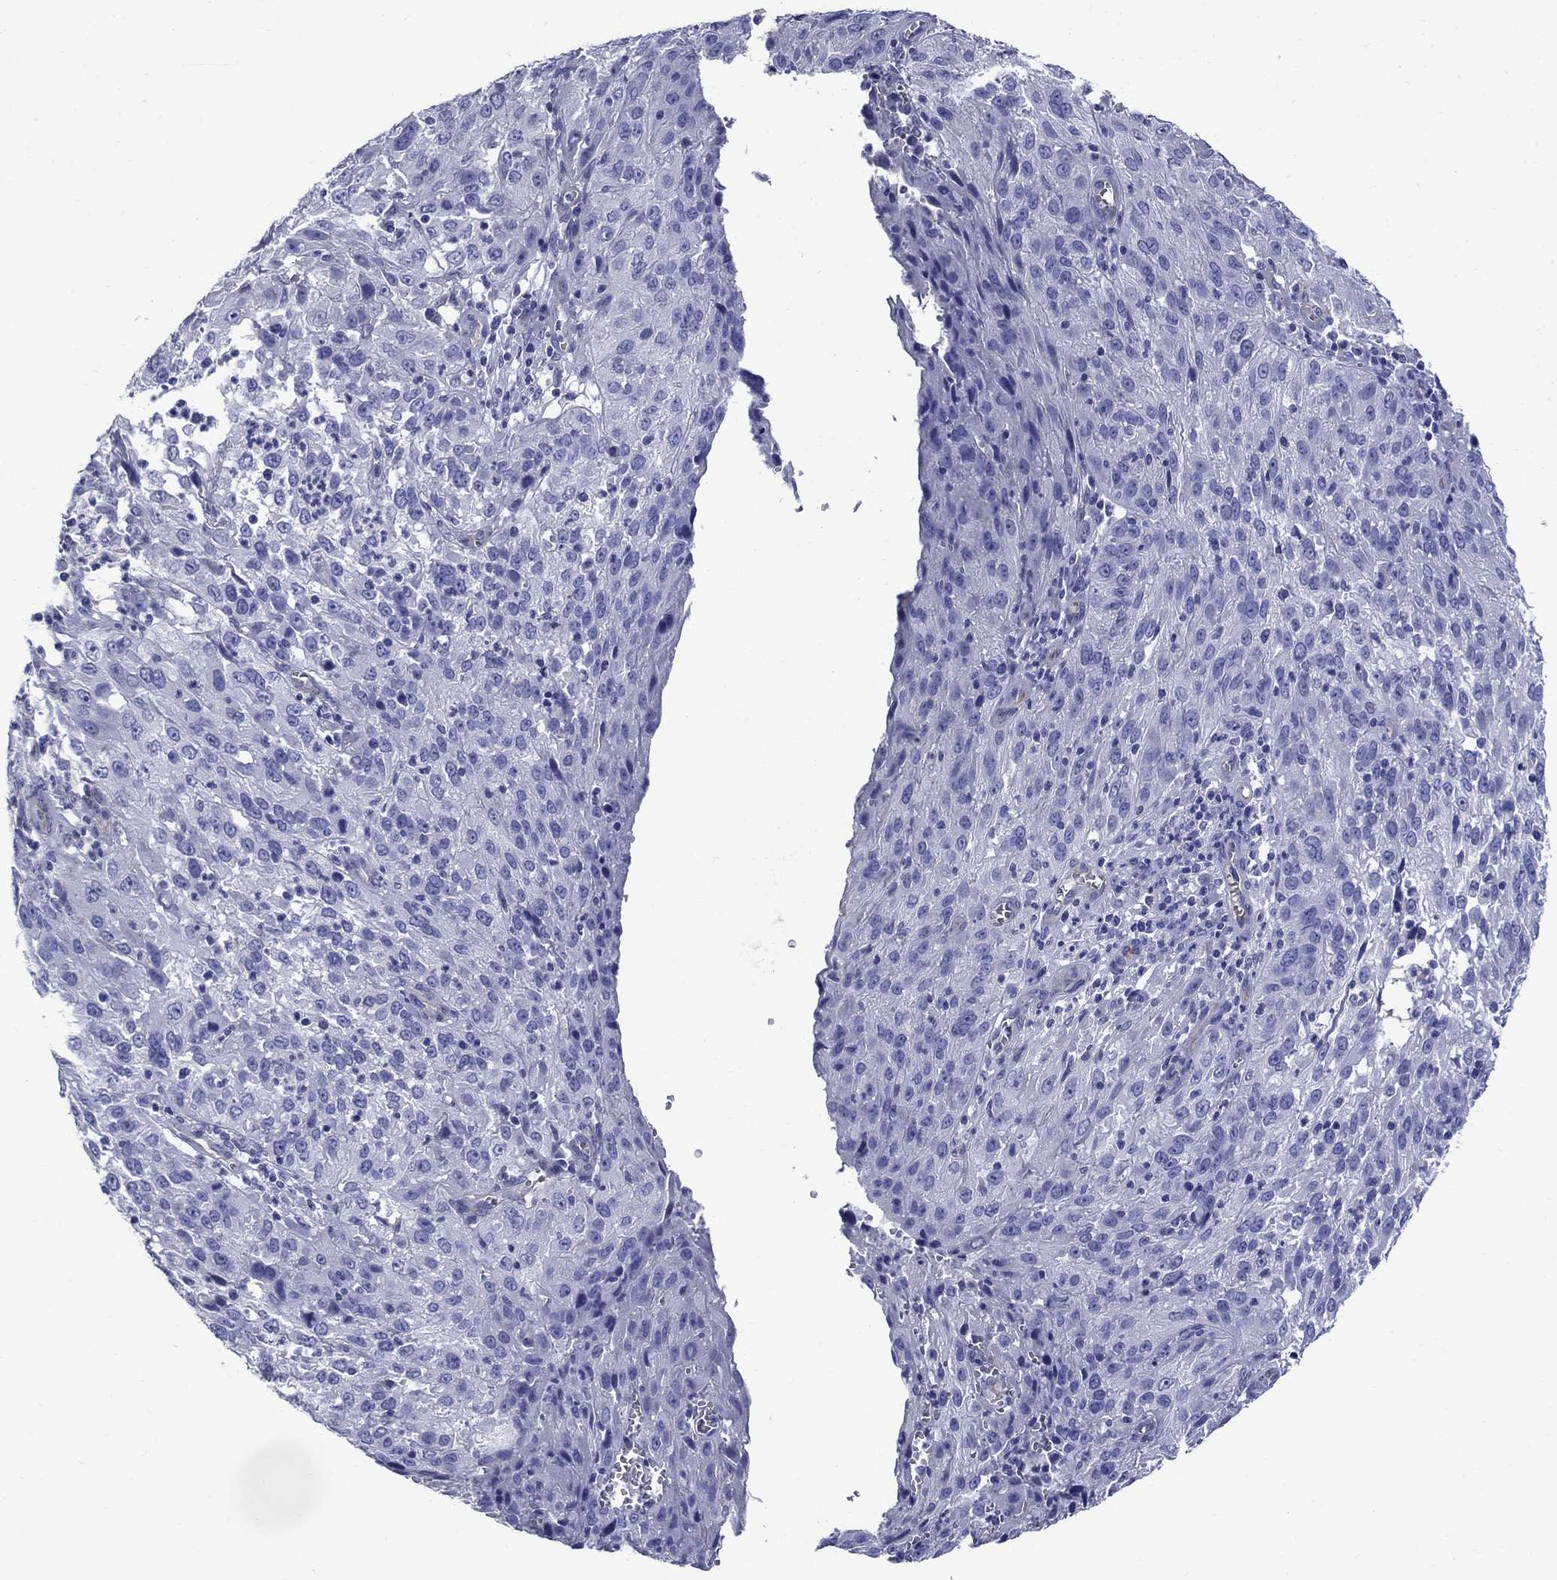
{"staining": {"intensity": "negative", "quantity": "none", "location": "none"}, "tissue": "cervical cancer", "cell_type": "Tumor cells", "image_type": "cancer", "snomed": [{"axis": "morphology", "description": "Squamous cell carcinoma, NOS"}, {"axis": "topography", "description": "Cervix"}], "caption": "IHC histopathology image of neoplastic tissue: human squamous cell carcinoma (cervical) stained with DAB demonstrates no significant protein positivity in tumor cells.", "gene": "SMCP", "patient": {"sex": "female", "age": 32}}